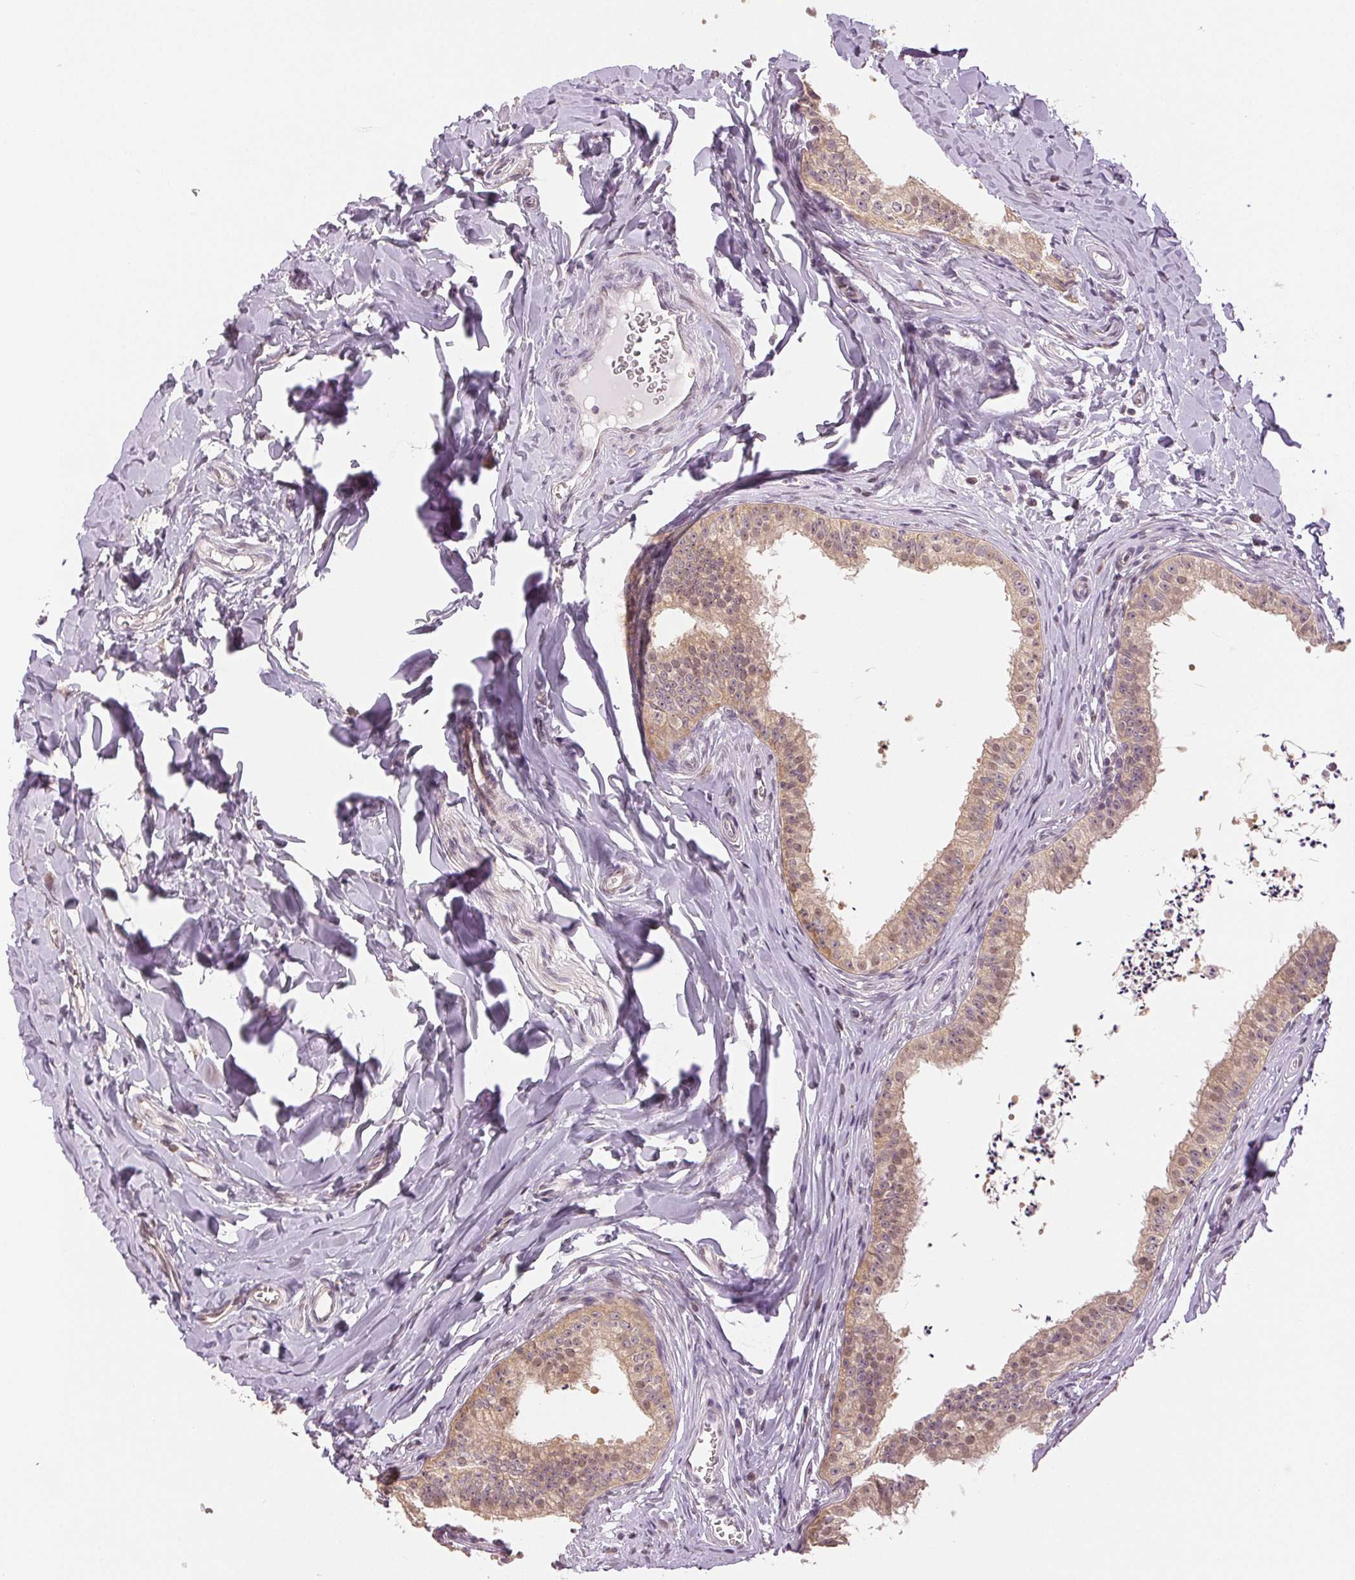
{"staining": {"intensity": "weak", "quantity": ">75%", "location": "cytoplasmic/membranous,nuclear"}, "tissue": "epididymis", "cell_type": "Glandular cells", "image_type": "normal", "snomed": [{"axis": "morphology", "description": "Normal tissue, NOS"}, {"axis": "topography", "description": "Epididymis"}], "caption": "Immunohistochemistry (IHC) (DAB) staining of benign human epididymis exhibits weak cytoplasmic/membranous,nuclear protein expression in about >75% of glandular cells.", "gene": "PLCB1", "patient": {"sex": "male", "age": 24}}